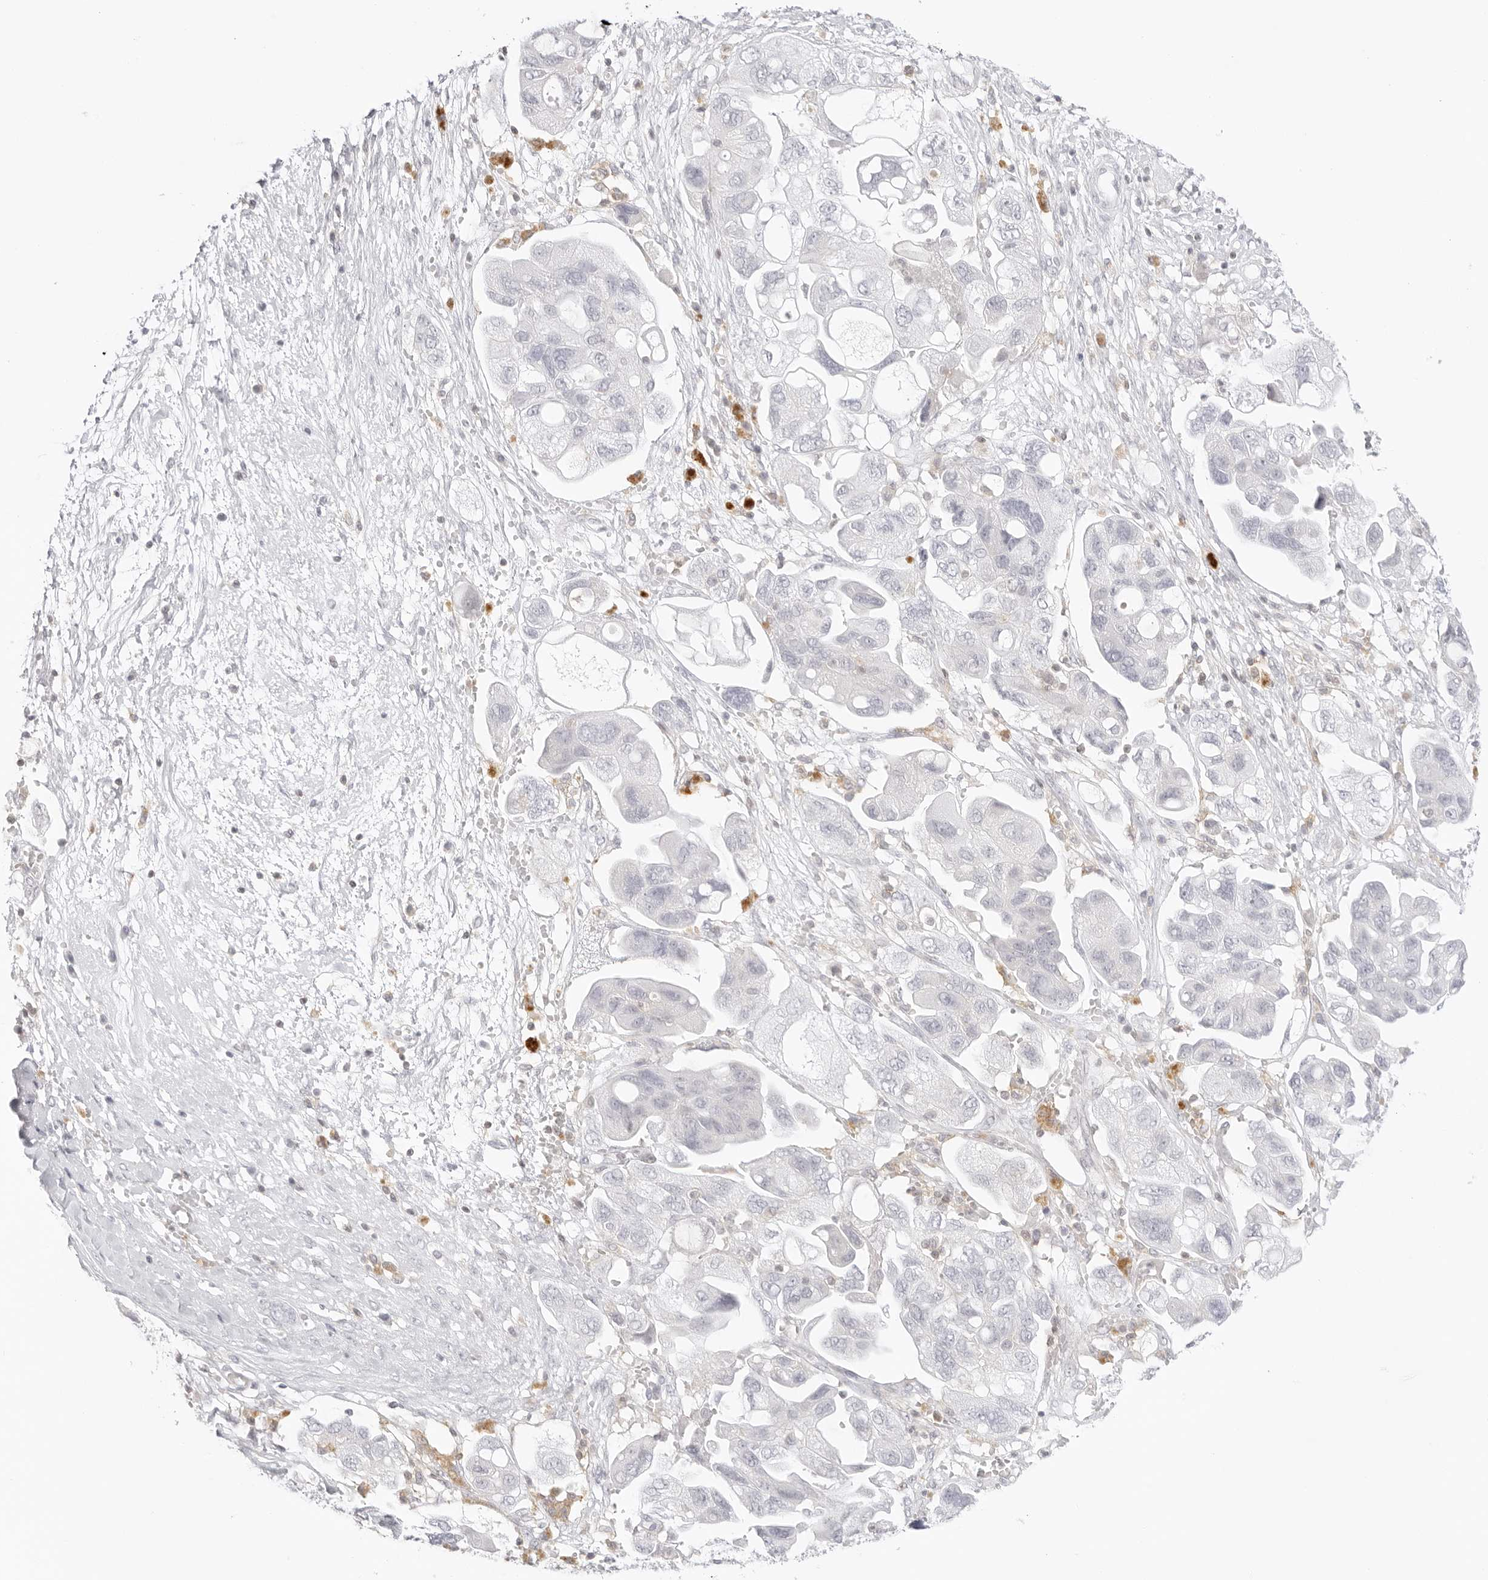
{"staining": {"intensity": "negative", "quantity": "none", "location": "none"}, "tissue": "ovarian cancer", "cell_type": "Tumor cells", "image_type": "cancer", "snomed": [{"axis": "morphology", "description": "Carcinoma, NOS"}, {"axis": "morphology", "description": "Cystadenocarcinoma, serous, NOS"}, {"axis": "topography", "description": "Ovary"}], "caption": "This is a micrograph of IHC staining of ovarian cancer, which shows no expression in tumor cells.", "gene": "TNFRSF14", "patient": {"sex": "female", "age": 69}}